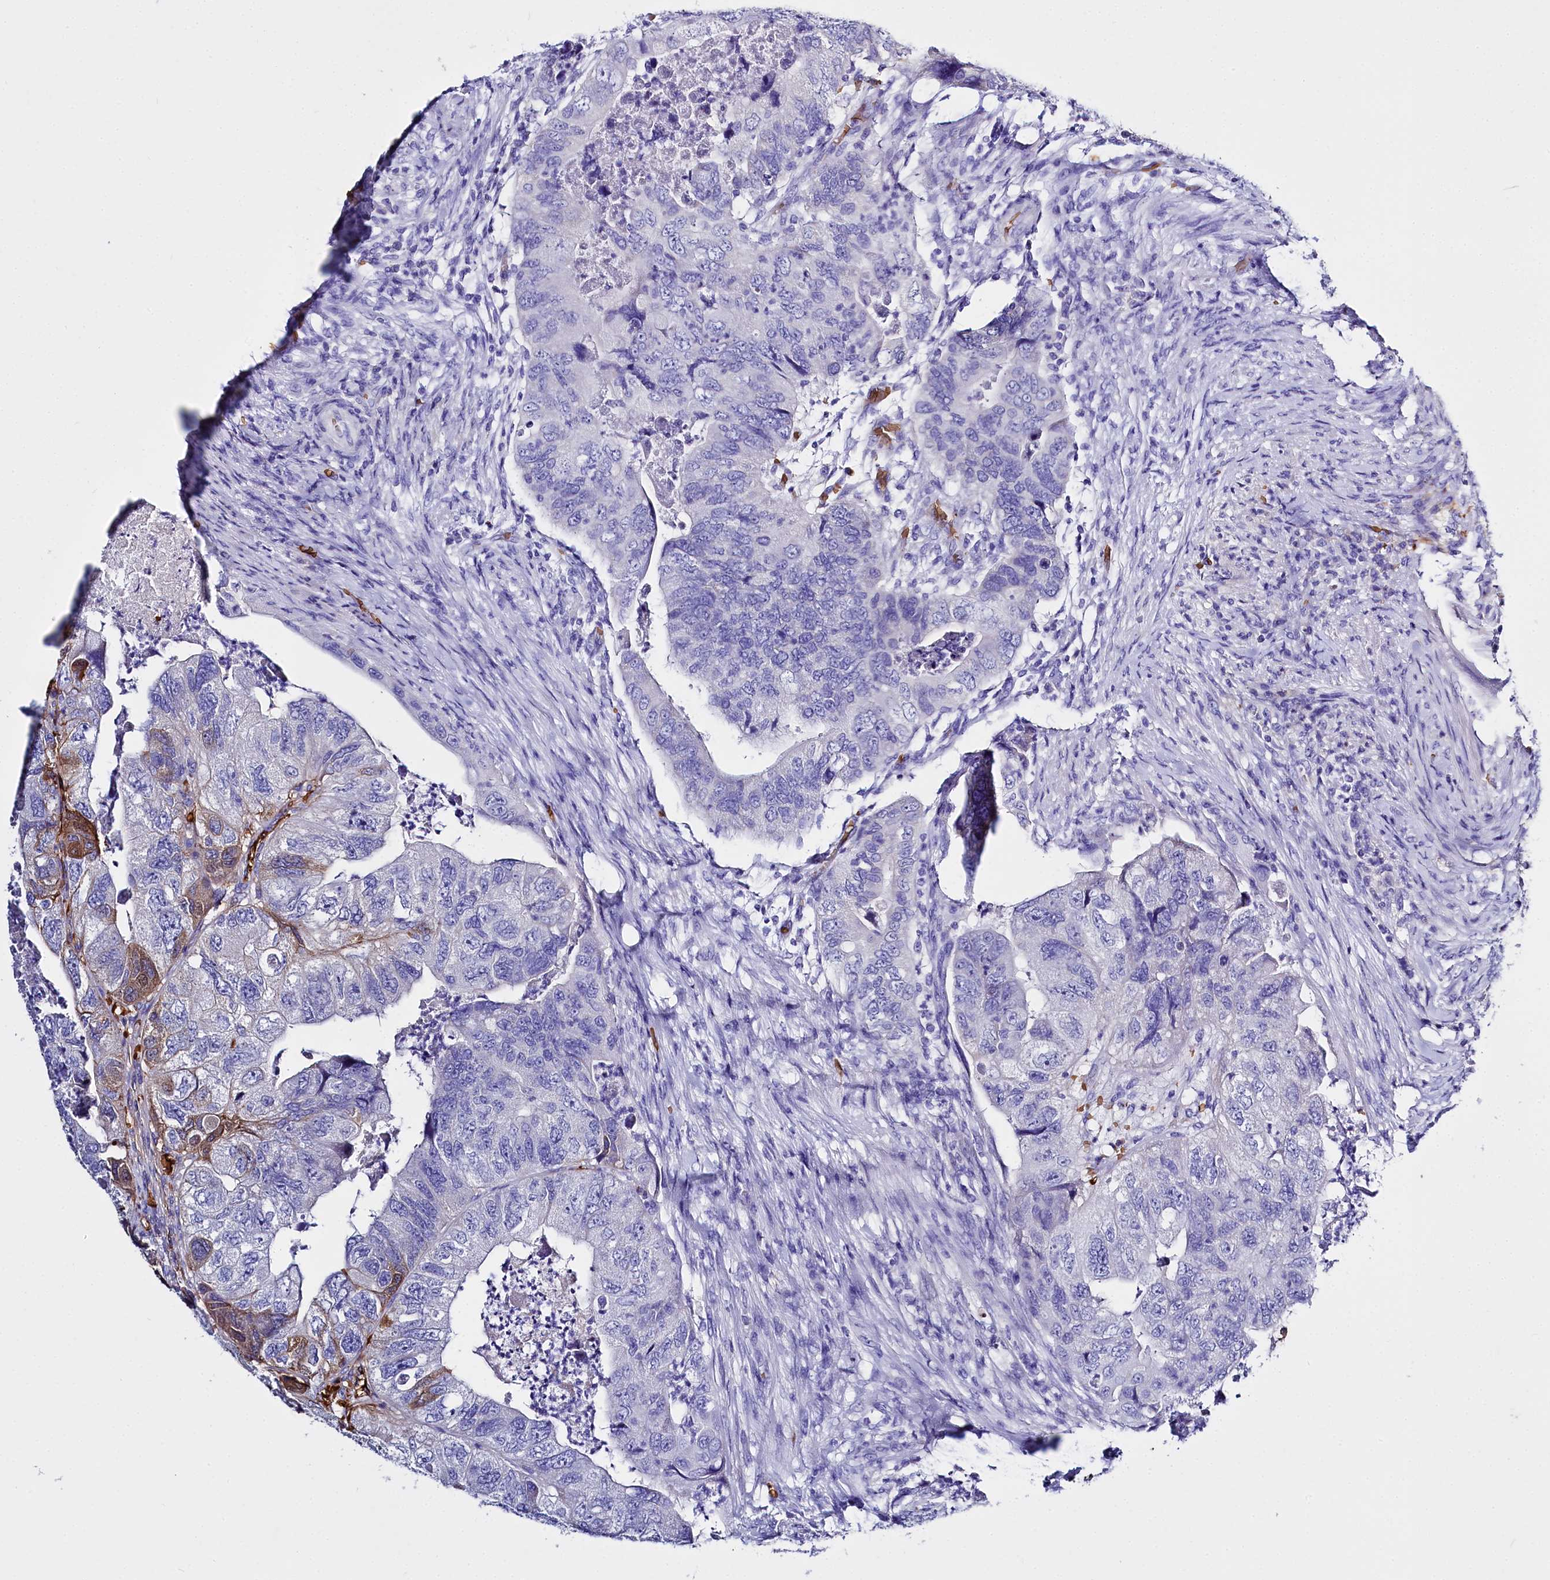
{"staining": {"intensity": "strong", "quantity": "<25%", "location": "cytoplasmic/membranous,nuclear"}, "tissue": "colorectal cancer", "cell_type": "Tumor cells", "image_type": "cancer", "snomed": [{"axis": "morphology", "description": "Adenocarcinoma, NOS"}, {"axis": "topography", "description": "Rectum"}], "caption": "DAB immunohistochemical staining of human colorectal cancer (adenocarcinoma) displays strong cytoplasmic/membranous and nuclear protein positivity in about <25% of tumor cells. The protein is stained brown, and the nuclei are stained in blue (DAB (3,3'-diaminobenzidine) IHC with brightfield microscopy, high magnification).", "gene": "RPUSD3", "patient": {"sex": "male", "age": 63}}